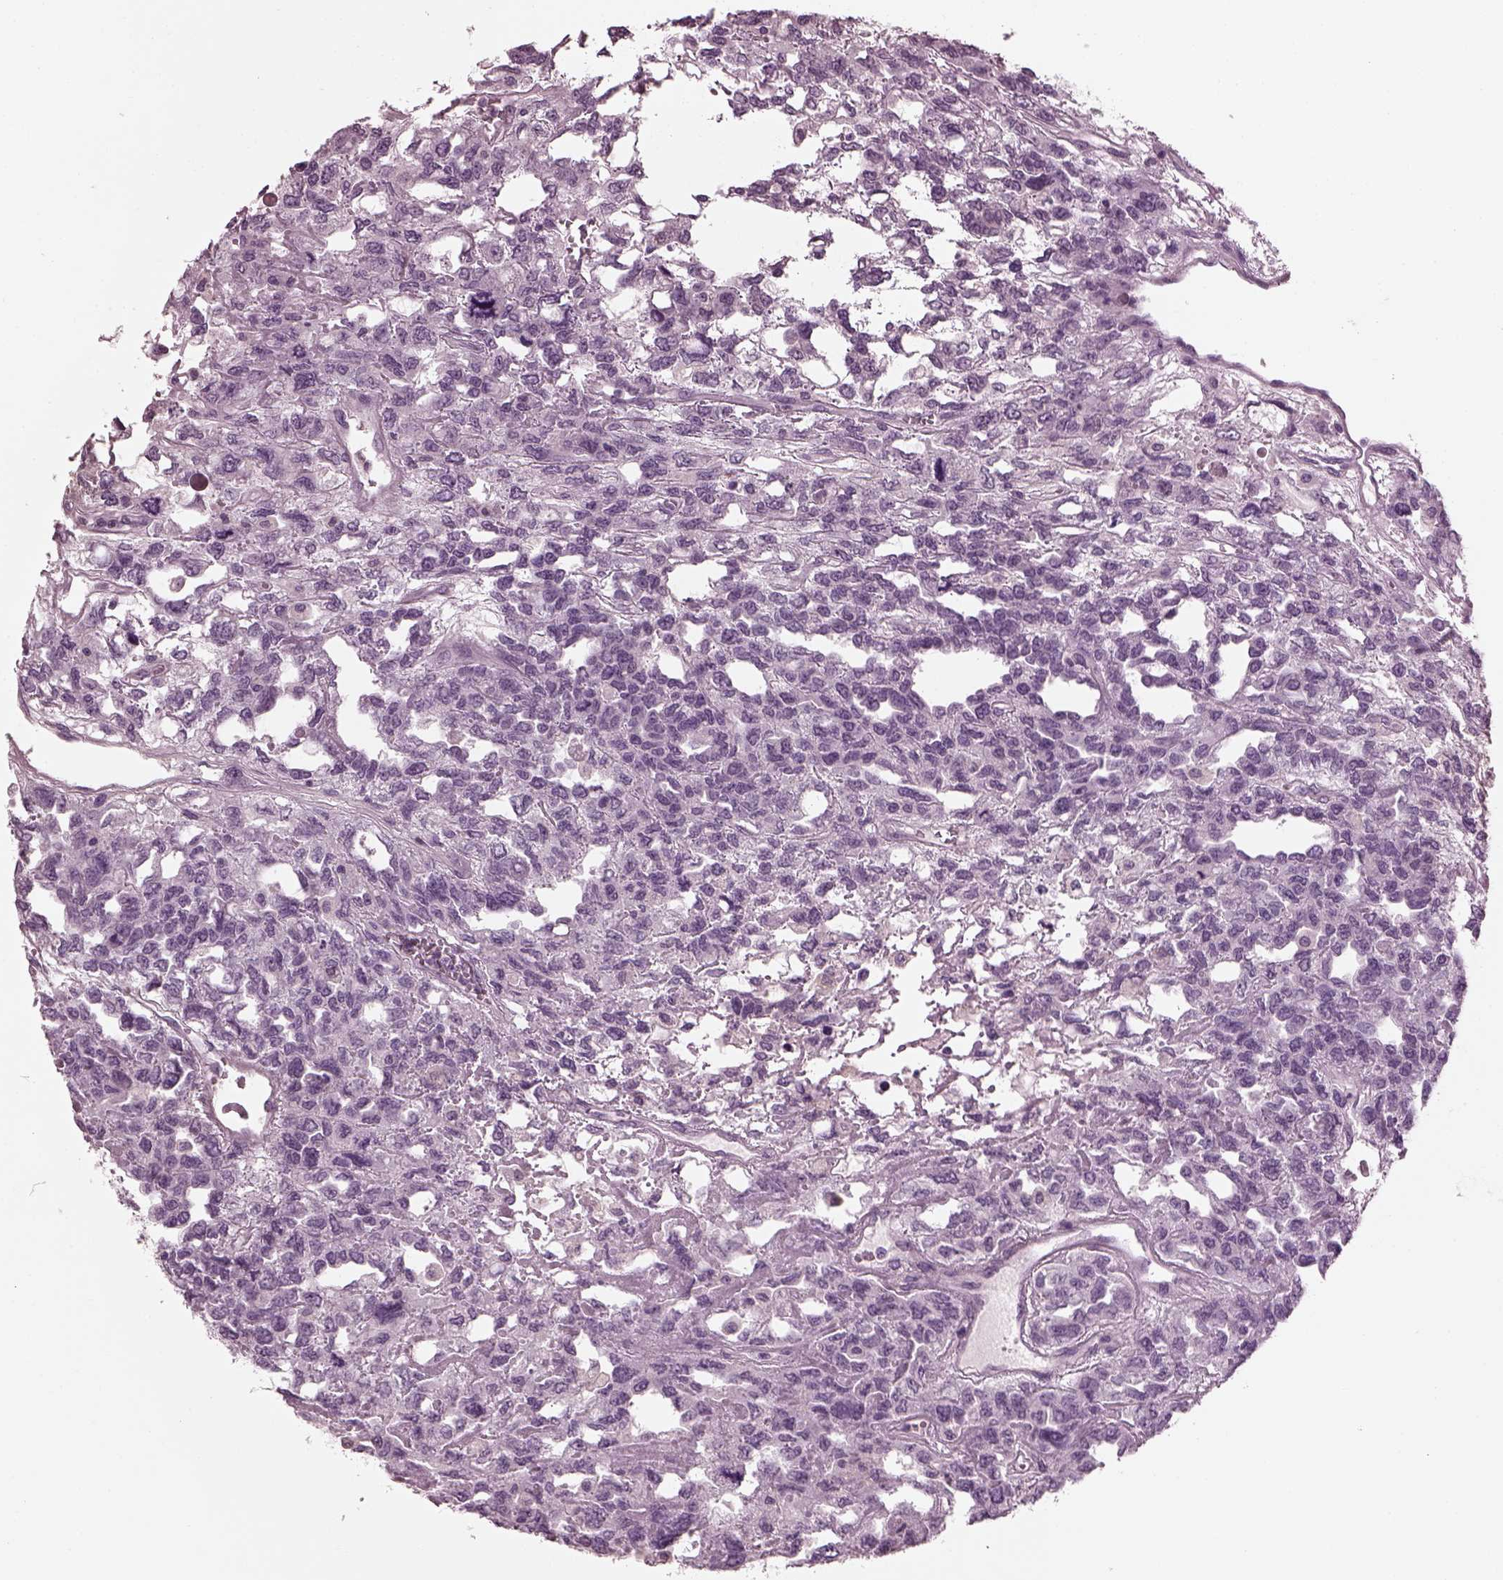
{"staining": {"intensity": "negative", "quantity": "none", "location": "none"}, "tissue": "testis cancer", "cell_type": "Tumor cells", "image_type": "cancer", "snomed": [{"axis": "morphology", "description": "Seminoma, NOS"}, {"axis": "topography", "description": "Testis"}], "caption": "Seminoma (testis) stained for a protein using immunohistochemistry (IHC) reveals no staining tumor cells.", "gene": "SLC6A17", "patient": {"sex": "male", "age": 52}}